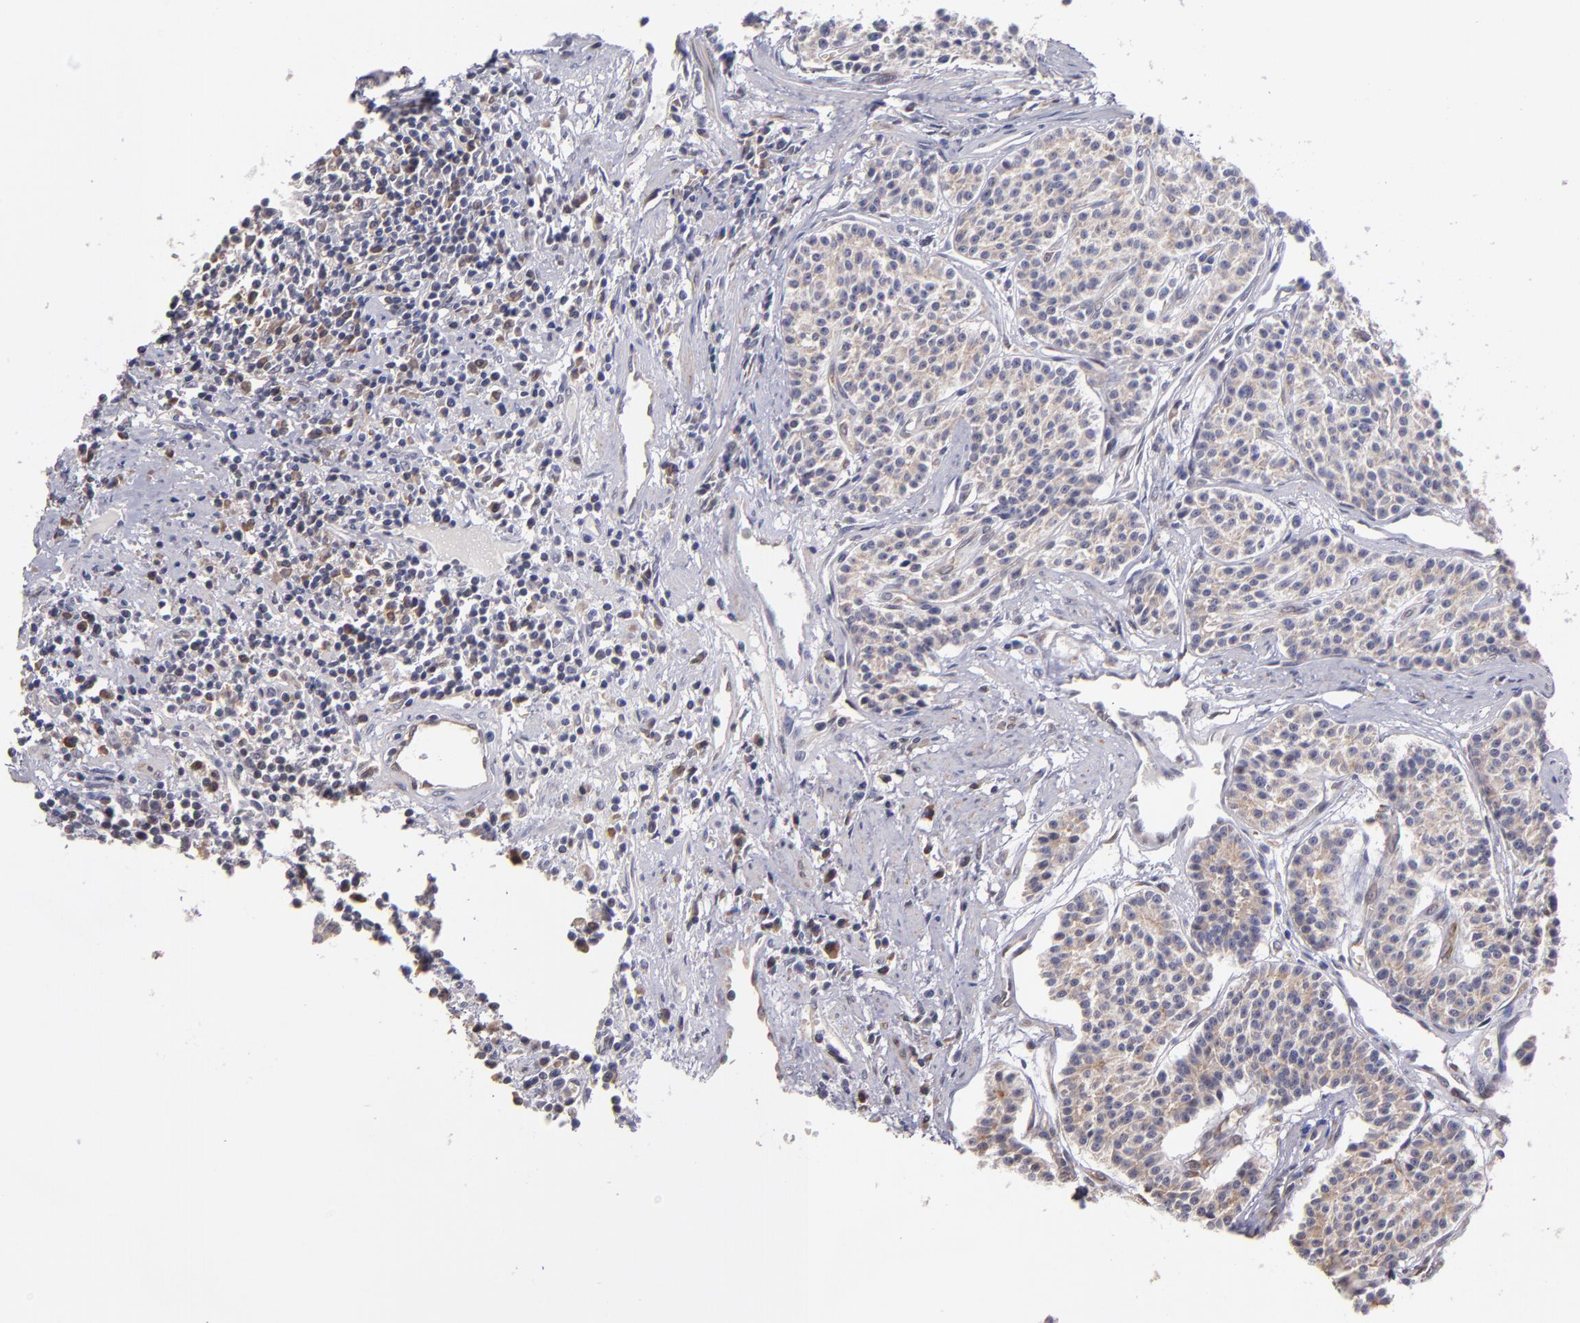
{"staining": {"intensity": "weak", "quantity": ">75%", "location": "cytoplasmic/membranous"}, "tissue": "carcinoid", "cell_type": "Tumor cells", "image_type": "cancer", "snomed": [{"axis": "morphology", "description": "Carcinoid, malignant, NOS"}, {"axis": "topography", "description": "Stomach"}], "caption": "Weak cytoplasmic/membranous protein expression is seen in approximately >75% of tumor cells in malignant carcinoid. (DAB = brown stain, brightfield microscopy at high magnification).", "gene": "CASP1", "patient": {"sex": "female", "age": 76}}